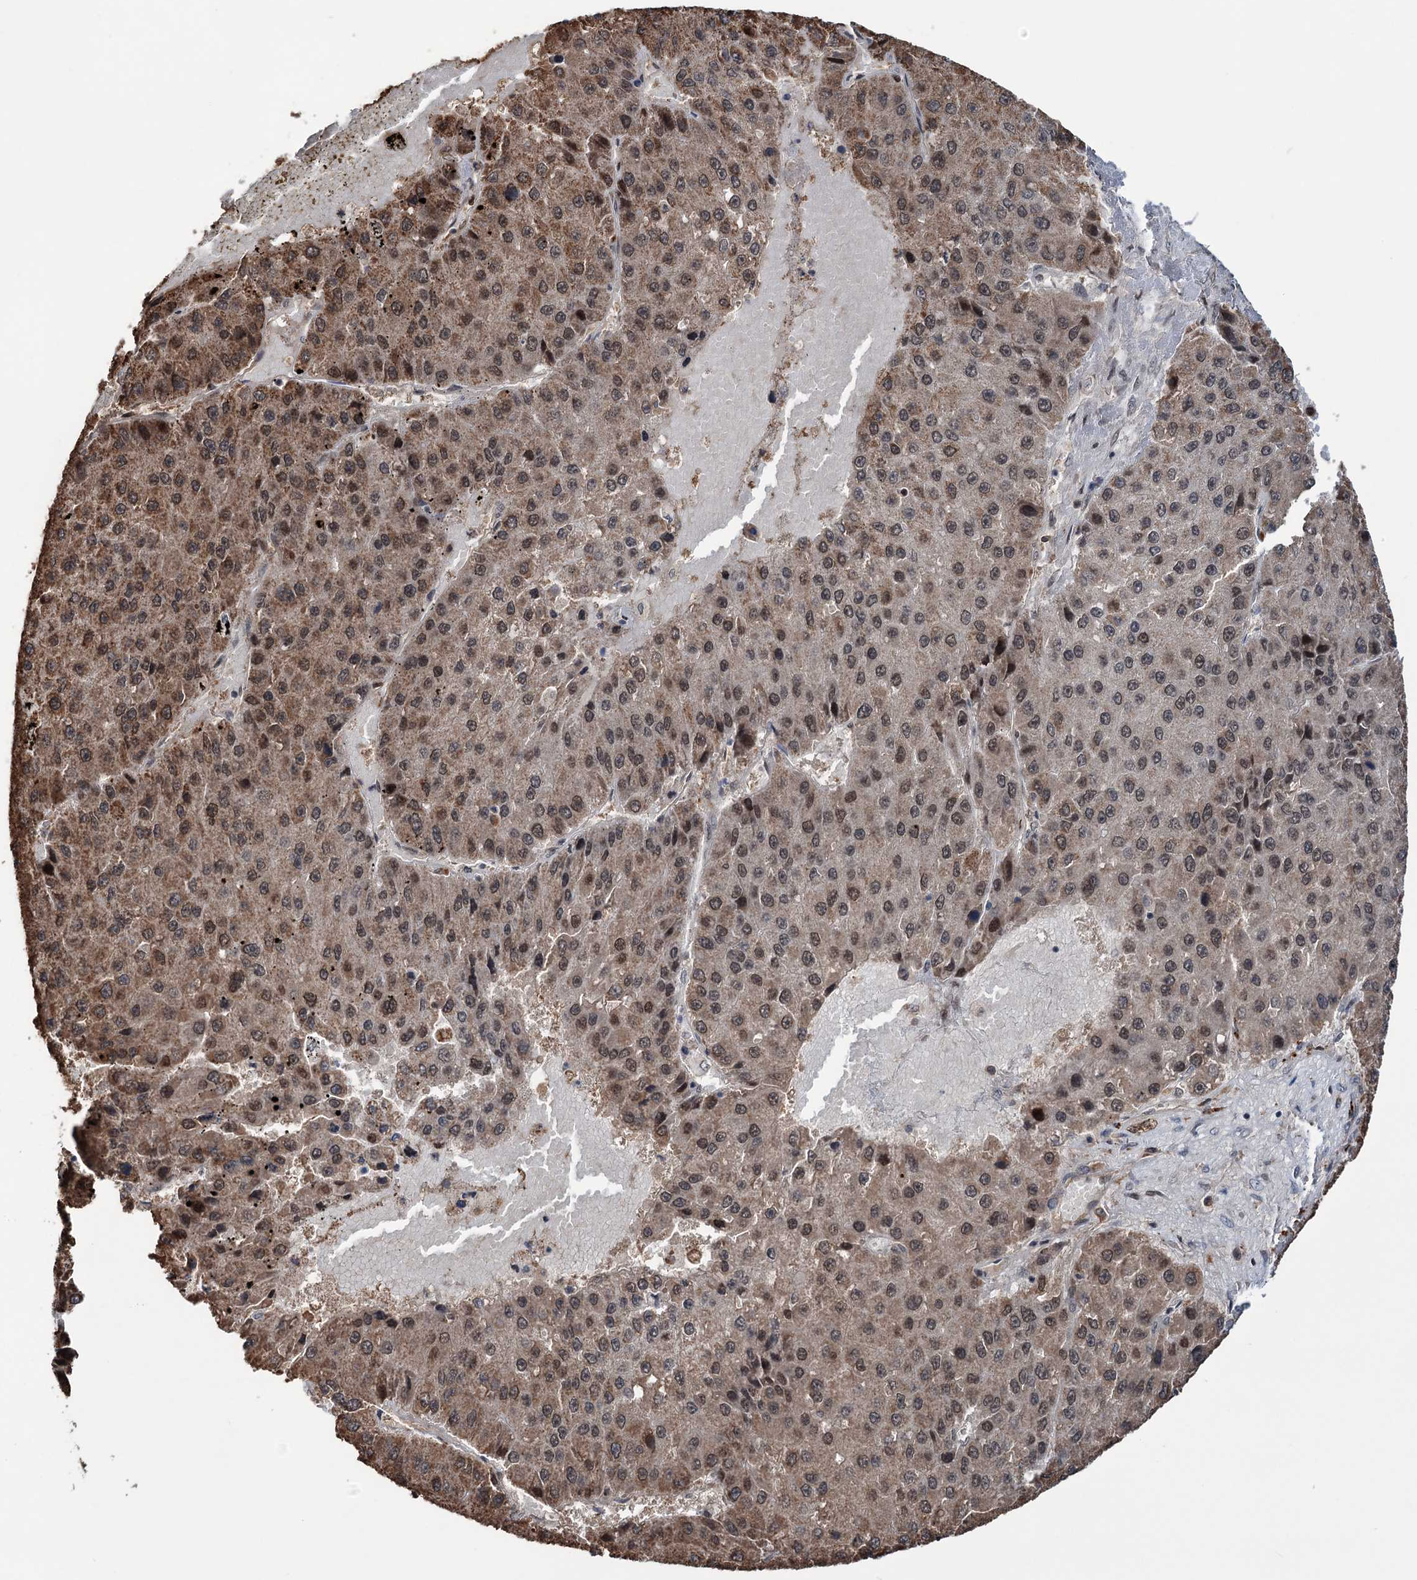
{"staining": {"intensity": "moderate", "quantity": ">75%", "location": "cytoplasmic/membranous,nuclear"}, "tissue": "liver cancer", "cell_type": "Tumor cells", "image_type": "cancer", "snomed": [{"axis": "morphology", "description": "Carcinoma, Hepatocellular, NOS"}, {"axis": "topography", "description": "Liver"}], "caption": "A brown stain labels moderate cytoplasmic/membranous and nuclear positivity of a protein in hepatocellular carcinoma (liver) tumor cells.", "gene": "NCAPD2", "patient": {"sex": "female", "age": 73}}